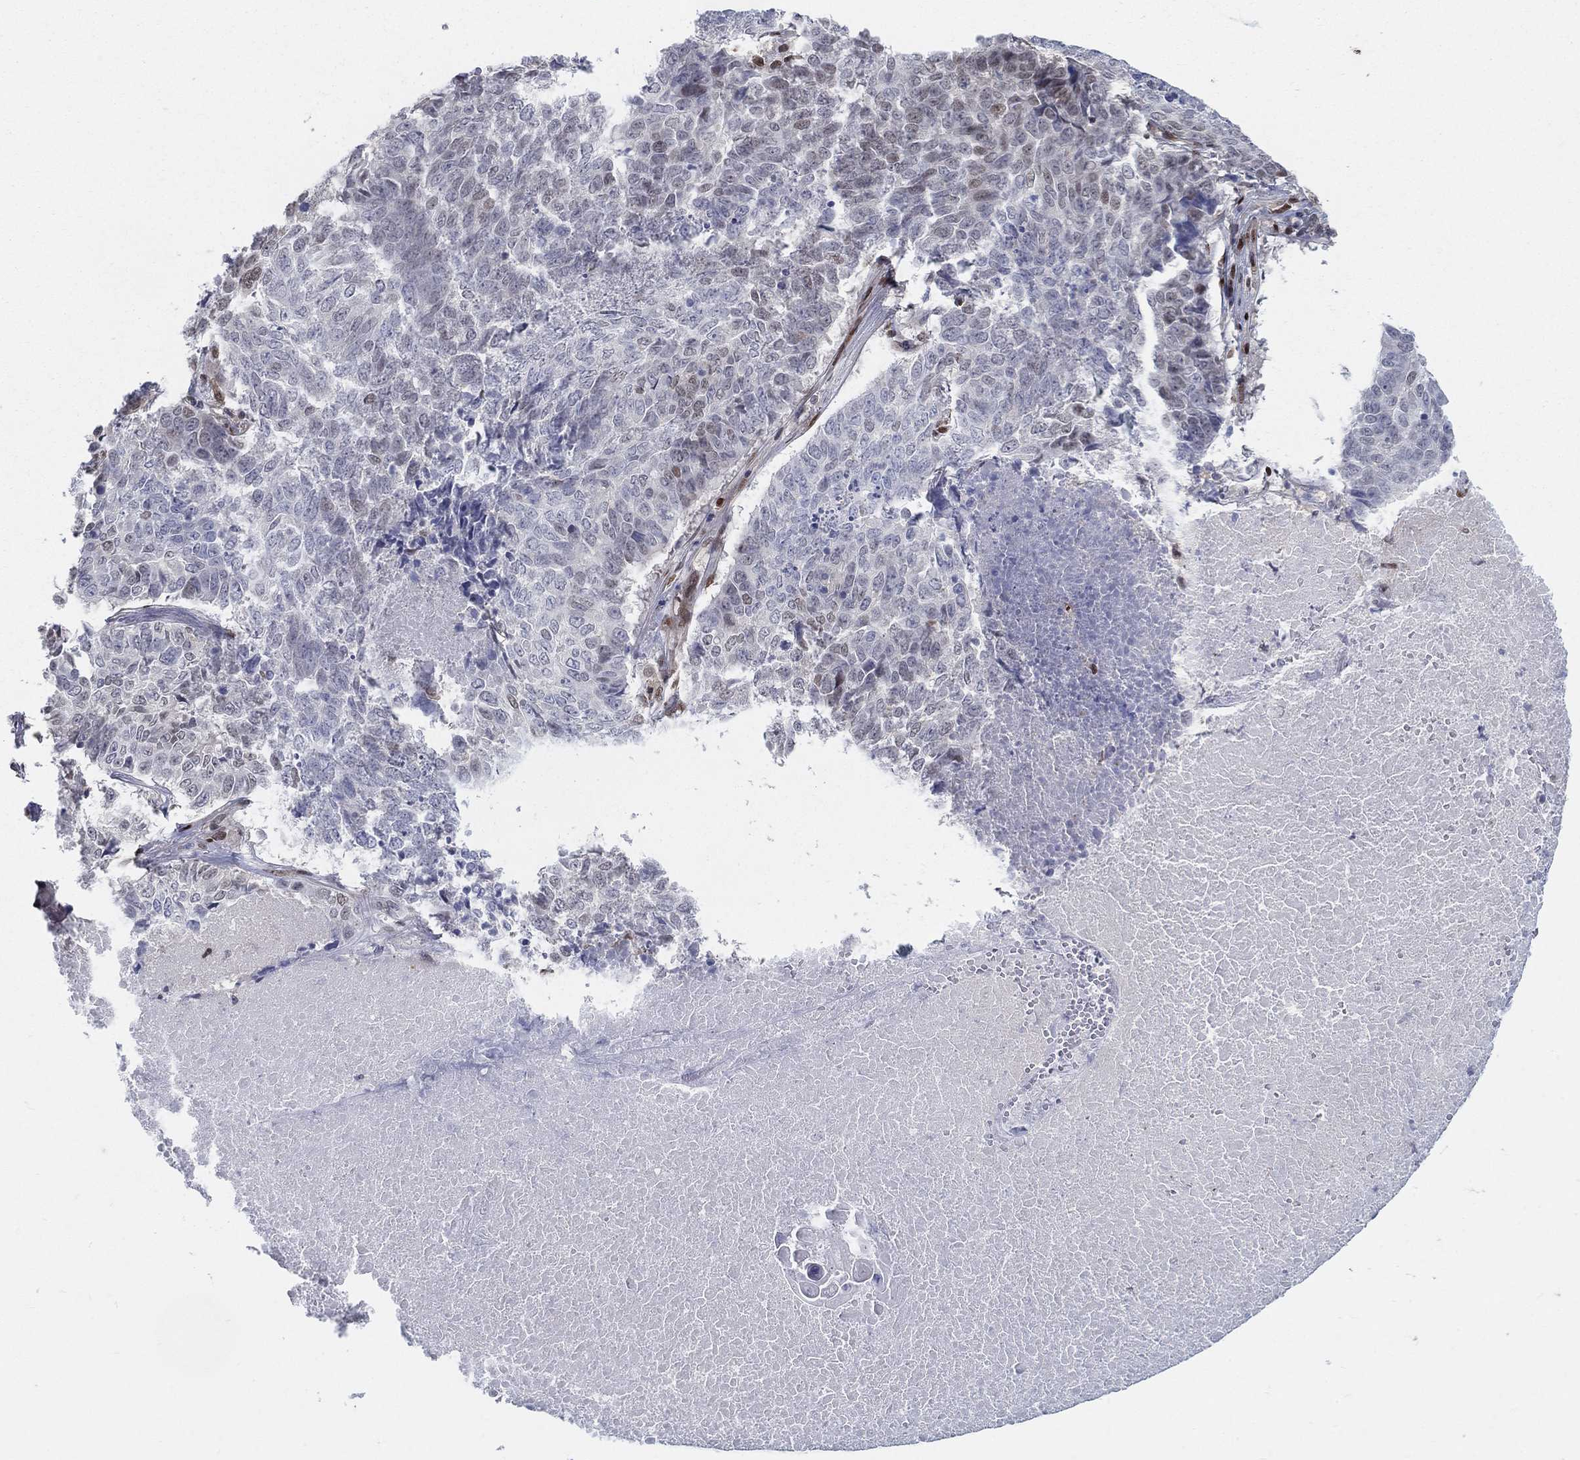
{"staining": {"intensity": "weak", "quantity": "<25%", "location": "nuclear"}, "tissue": "lung cancer", "cell_type": "Tumor cells", "image_type": "cancer", "snomed": [{"axis": "morphology", "description": "Squamous cell carcinoma, NOS"}, {"axis": "topography", "description": "Lung"}], "caption": "Image shows no significant protein positivity in tumor cells of lung cancer.", "gene": "CENPE", "patient": {"sex": "male", "age": 64}}